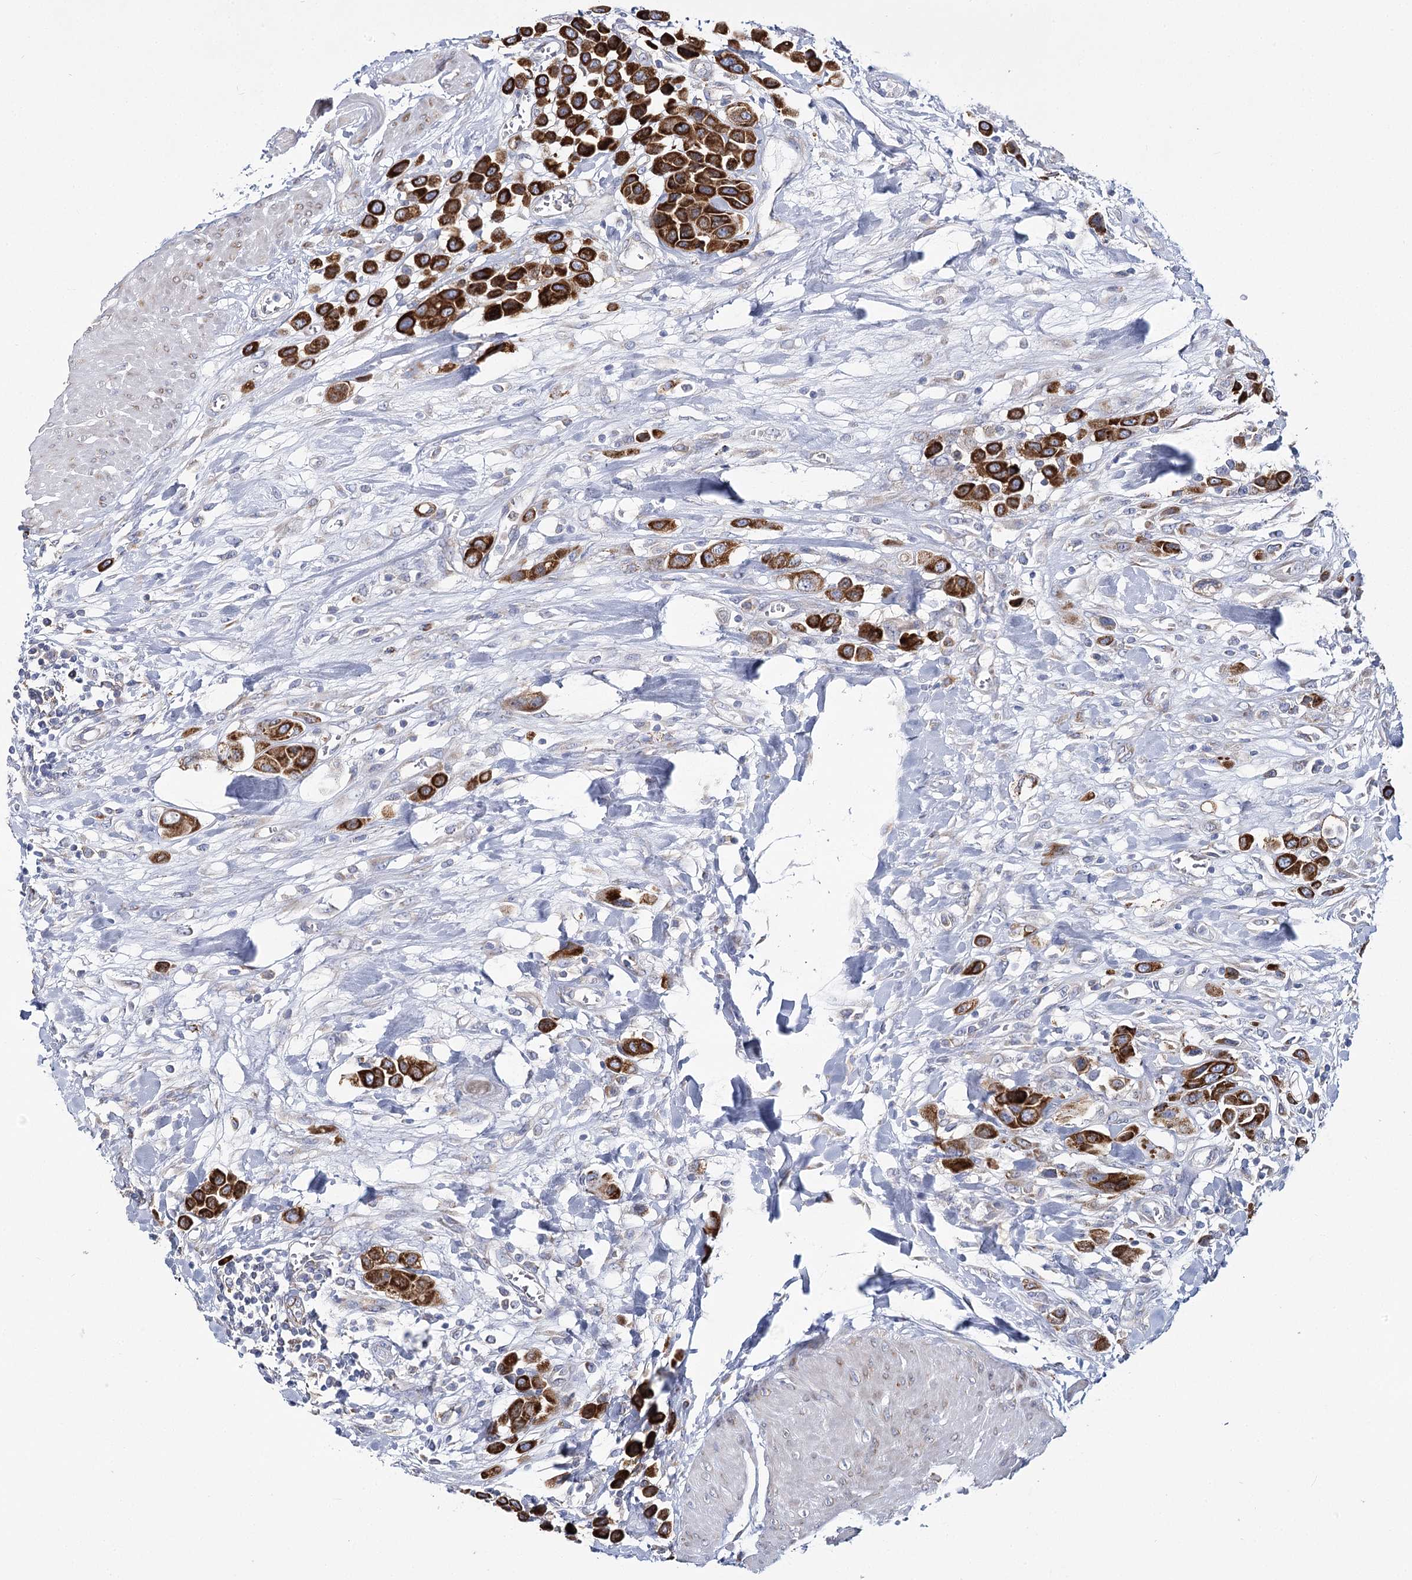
{"staining": {"intensity": "strong", "quantity": ">75%", "location": "cytoplasmic/membranous"}, "tissue": "urothelial cancer", "cell_type": "Tumor cells", "image_type": "cancer", "snomed": [{"axis": "morphology", "description": "Urothelial carcinoma, High grade"}, {"axis": "topography", "description": "Urinary bladder"}], "caption": "The immunohistochemical stain shows strong cytoplasmic/membranous staining in tumor cells of high-grade urothelial carcinoma tissue.", "gene": "THUMPD3", "patient": {"sex": "male", "age": 50}}